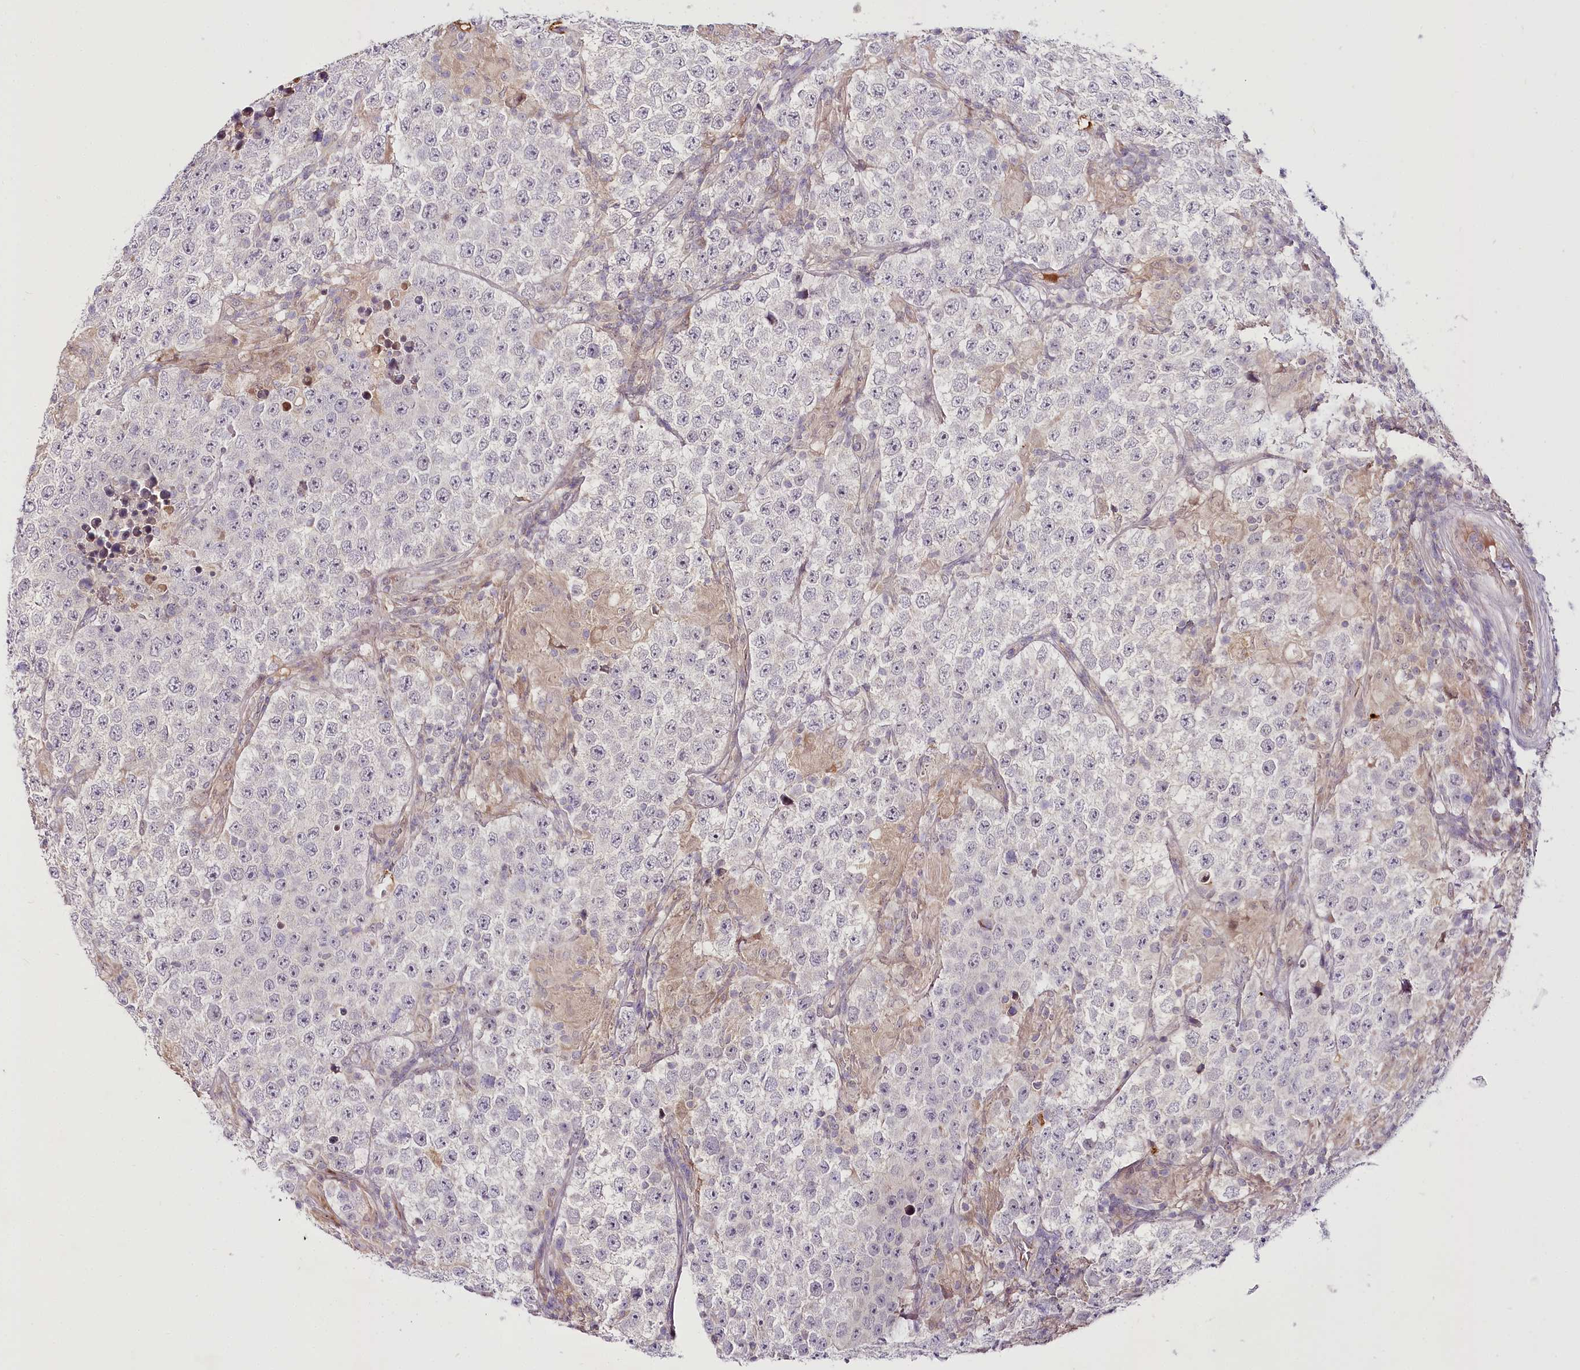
{"staining": {"intensity": "negative", "quantity": "none", "location": "none"}, "tissue": "testis cancer", "cell_type": "Tumor cells", "image_type": "cancer", "snomed": [{"axis": "morphology", "description": "Normal tissue, NOS"}, {"axis": "morphology", "description": "Urothelial carcinoma, High grade"}, {"axis": "morphology", "description": "Seminoma, NOS"}, {"axis": "morphology", "description": "Carcinoma, Embryonal, NOS"}, {"axis": "topography", "description": "Urinary bladder"}, {"axis": "topography", "description": "Testis"}], "caption": "Immunohistochemistry (IHC) image of neoplastic tissue: human testis urothelial carcinoma (high-grade) stained with DAB exhibits no significant protein staining in tumor cells.", "gene": "VWA5A", "patient": {"sex": "male", "age": 41}}